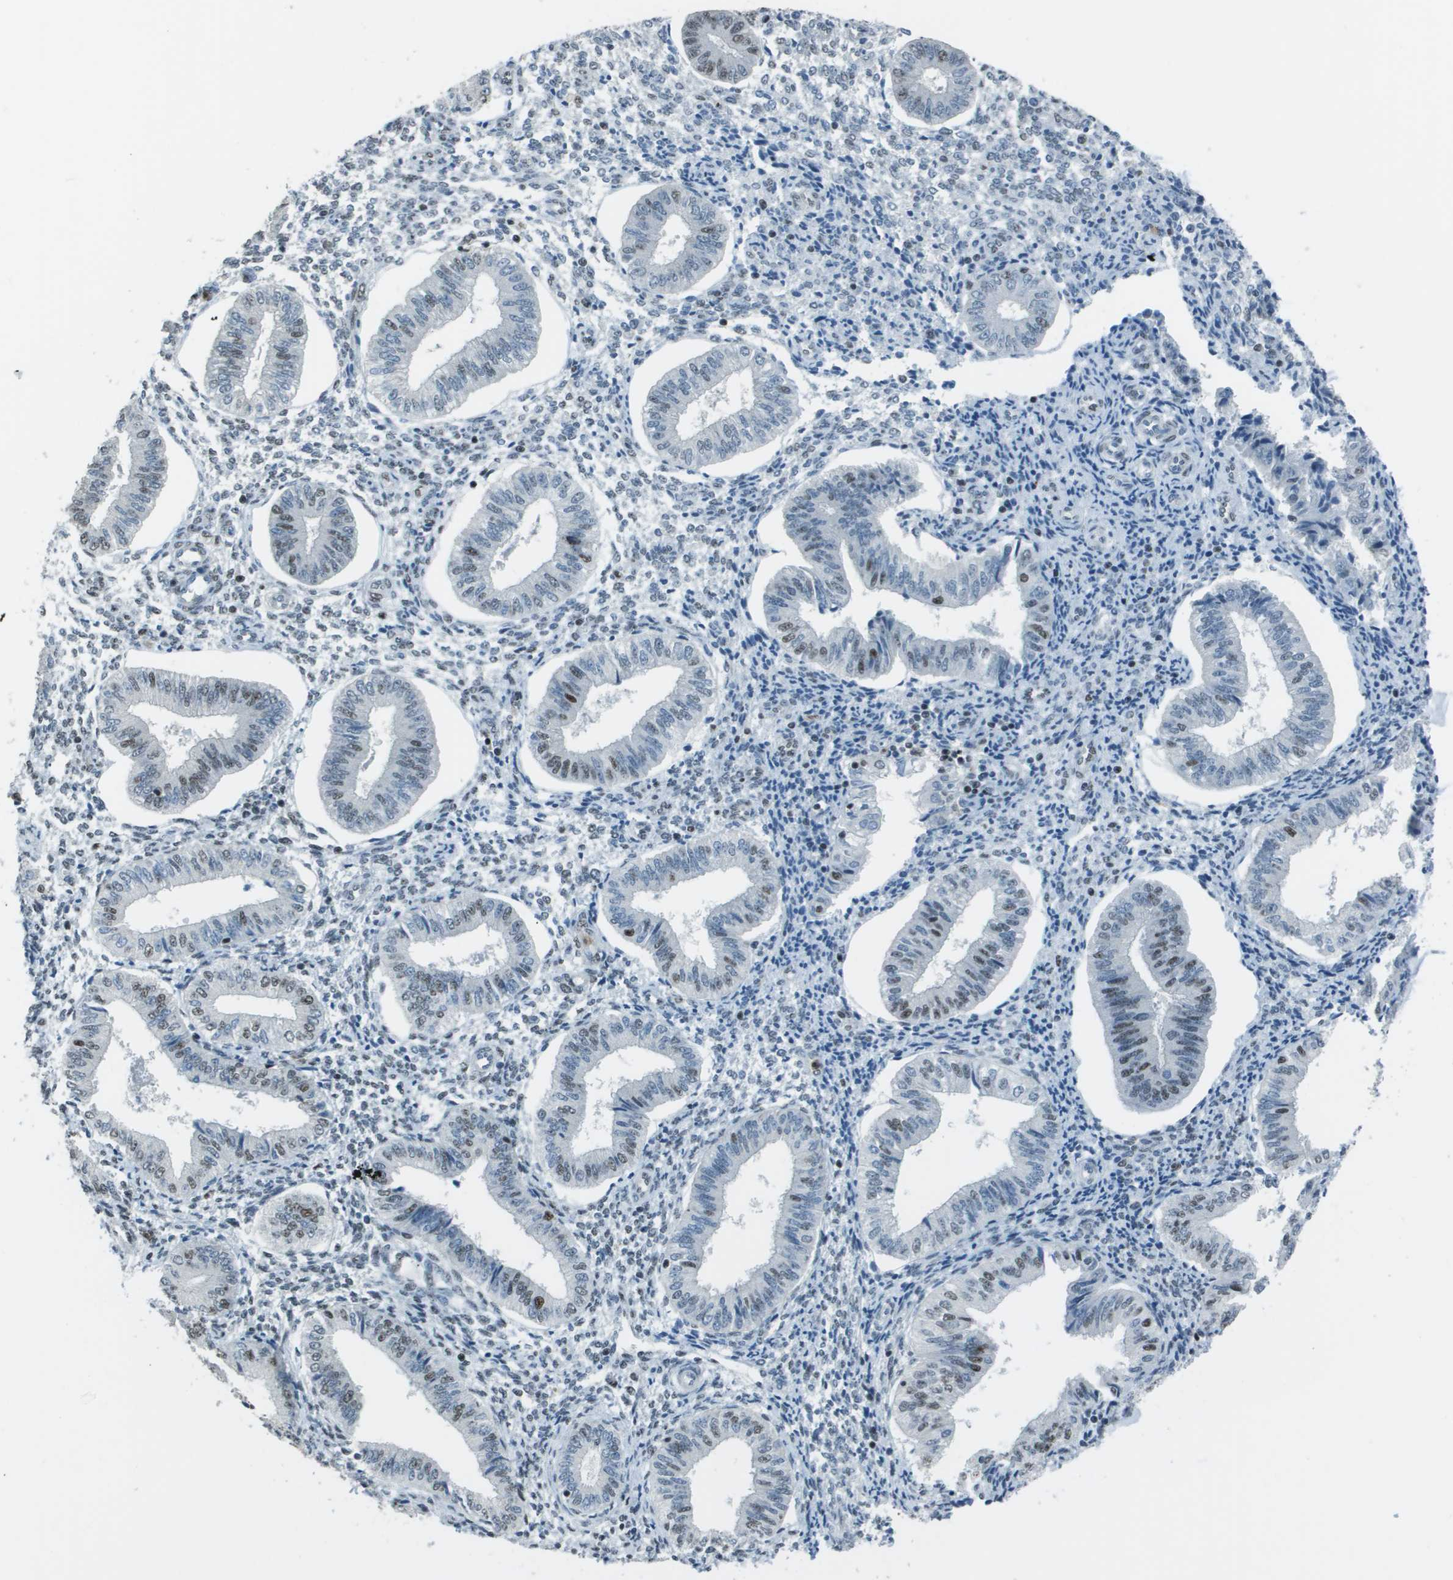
{"staining": {"intensity": "negative", "quantity": "none", "location": "none"}, "tissue": "endometrium", "cell_type": "Cells in endometrial stroma", "image_type": "normal", "snomed": [{"axis": "morphology", "description": "Normal tissue, NOS"}, {"axis": "topography", "description": "Endometrium"}], "caption": "This micrograph is of normal endometrium stained with IHC to label a protein in brown with the nuclei are counter-stained blue. There is no staining in cells in endometrial stroma.", "gene": "DEPDC1", "patient": {"sex": "female", "age": 50}}